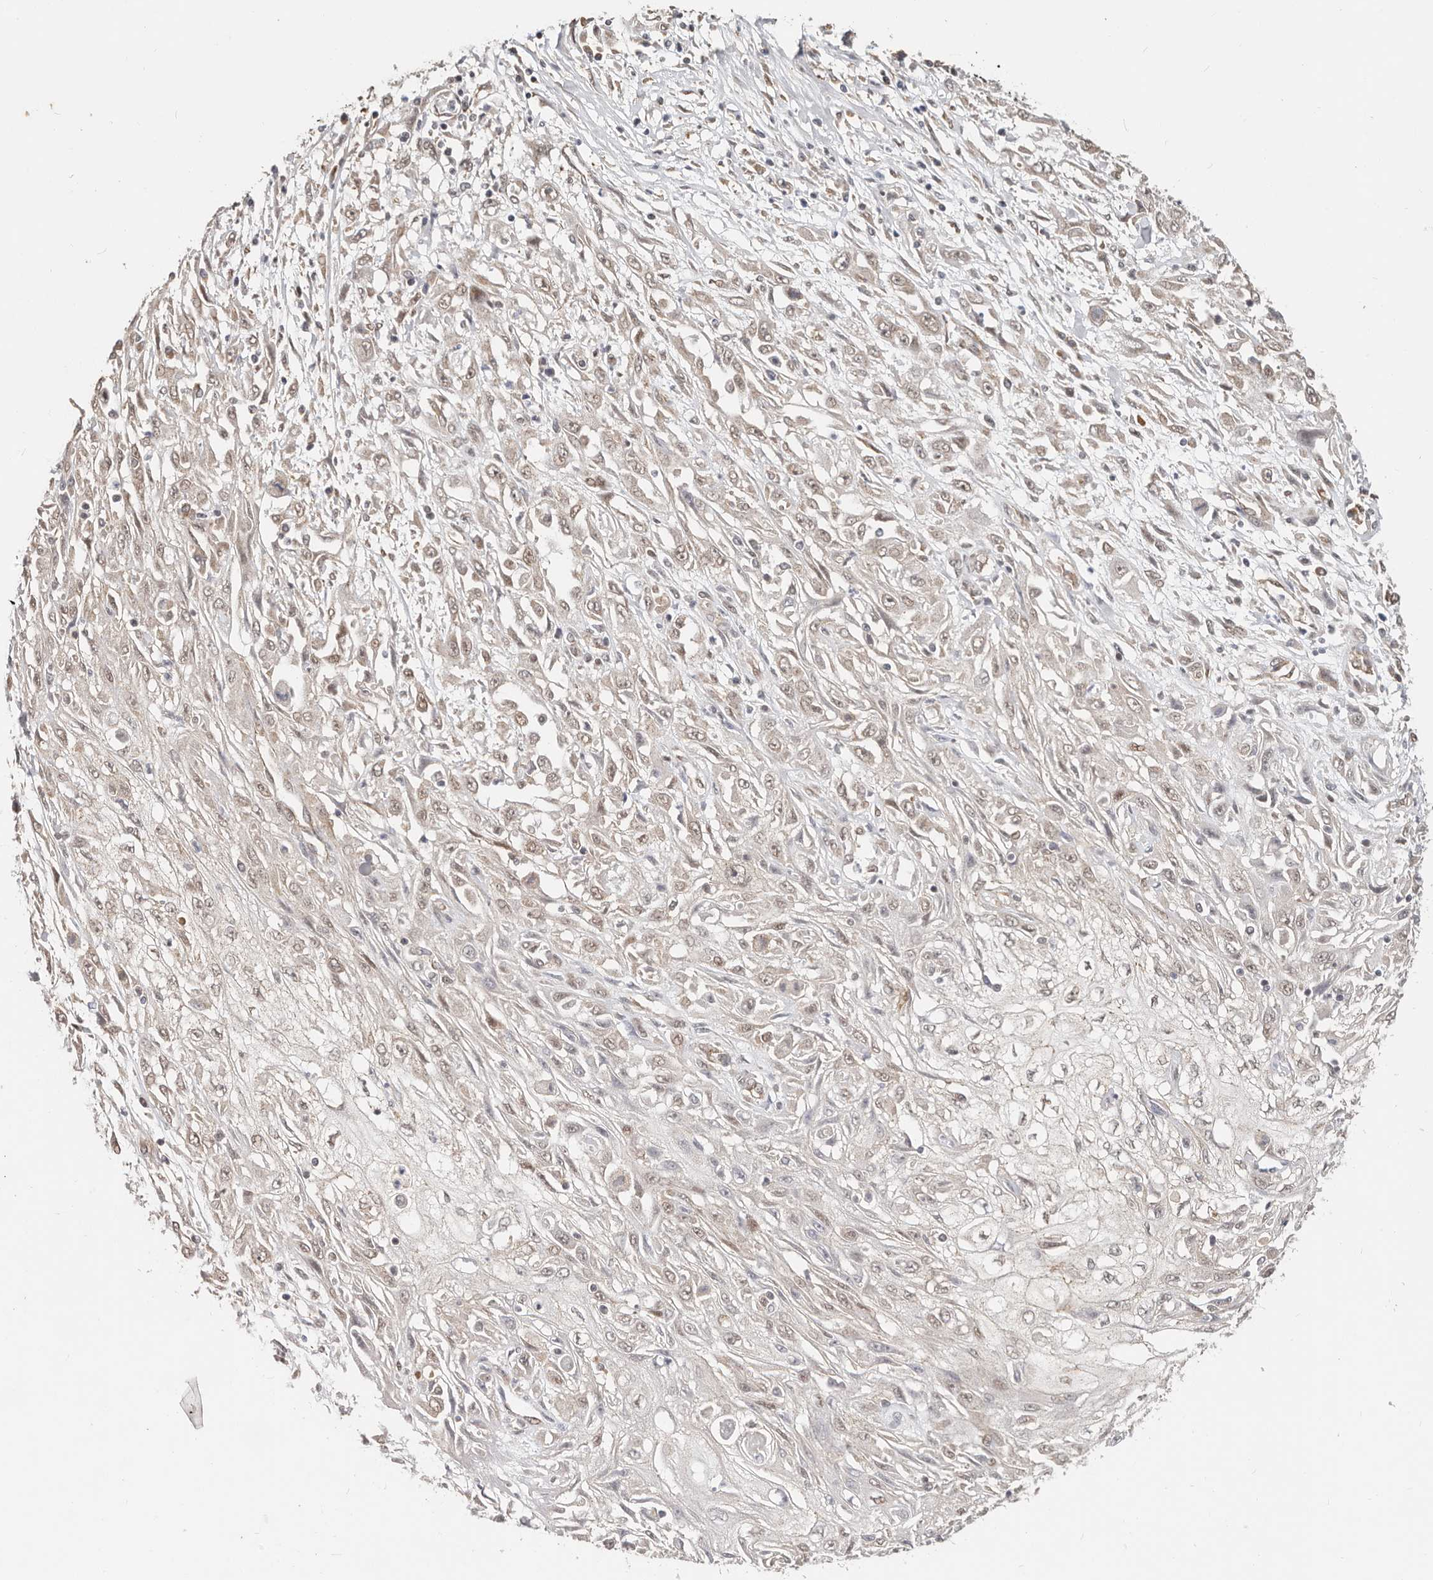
{"staining": {"intensity": "weak", "quantity": "<25%", "location": "cytoplasmic/membranous"}, "tissue": "skin cancer", "cell_type": "Tumor cells", "image_type": "cancer", "snomed": [{"axis": "morphology", "description": "Squamous cell carcinoma, NOS"}, {"axis": "morphology", "description": "Squamous cell carcinoma, metastatic, NOS"}, {"axis": "topography", "description": "Skin"}, {"axis": "topography", "description": "Lymph node"}], "caption": "High power microscopy image of an immunohistochemistry (IHC) photomicrograph of skin cancer, revealing no significant positivity in tumor cells.", "gene": "USP49", "patient": {"sex": "male", "age": 75}}